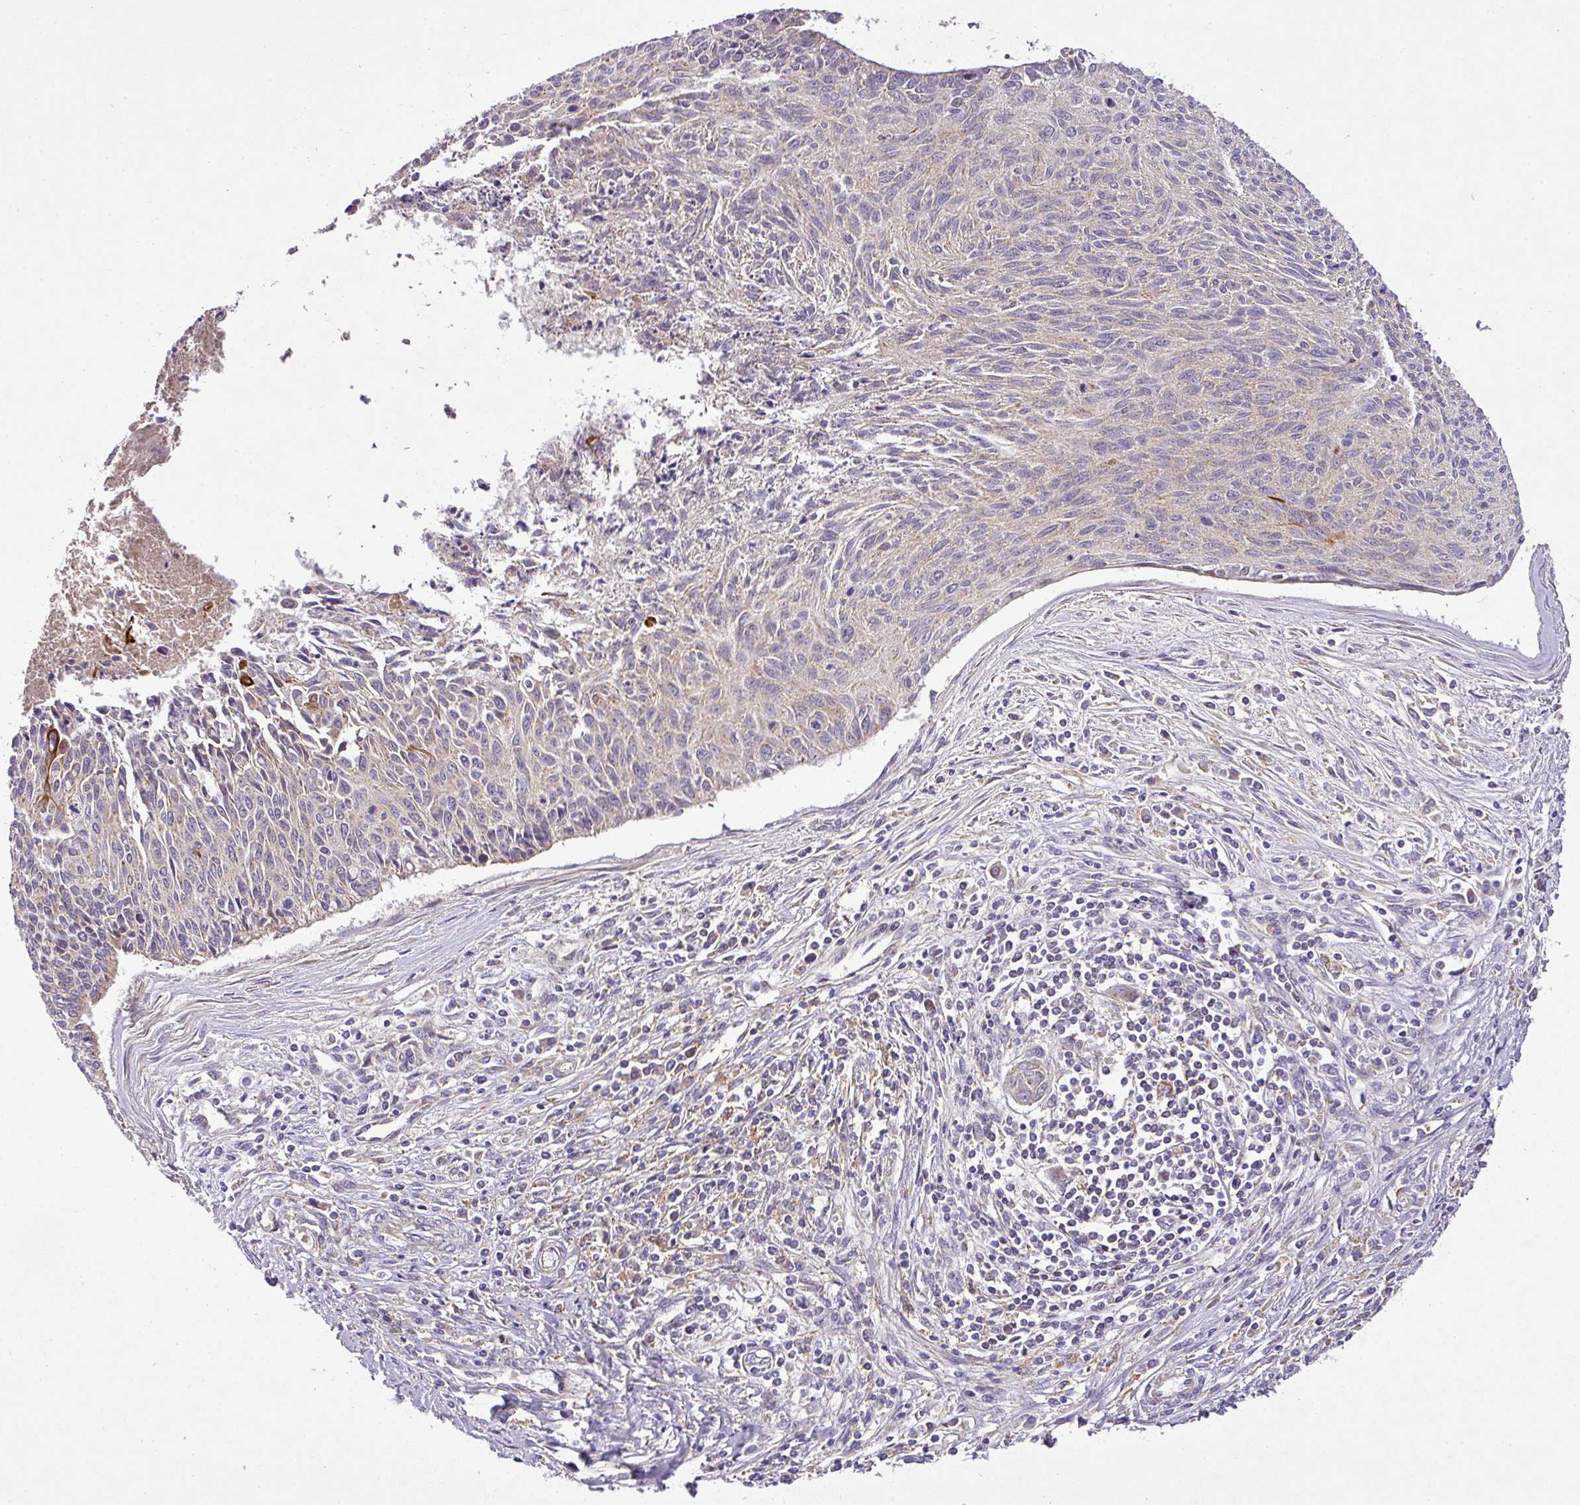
{"staining": {"intensity": "weak", "quantity": "25%-75%", "location": "cytoplasmic/membranous"}, "tissue": "cervical cancer", "cell_type": "Tumor cells", "image_type": "cancer", "snomed": [{"axis": "morphology", "description": "Squamous cell carcinoma, NOS"}, {"axis": "topography", "description": "Cervix"}], "caption": "The histopathology image displays immunohistochemical staining of cervical squamous cell carcinoma. There is weak cytoplasmic/membranous staining is appreciated in about 25%-75% of tumor cells.", "gene": "ZNF513", "patient": {"sex": "female", "age": 55}}